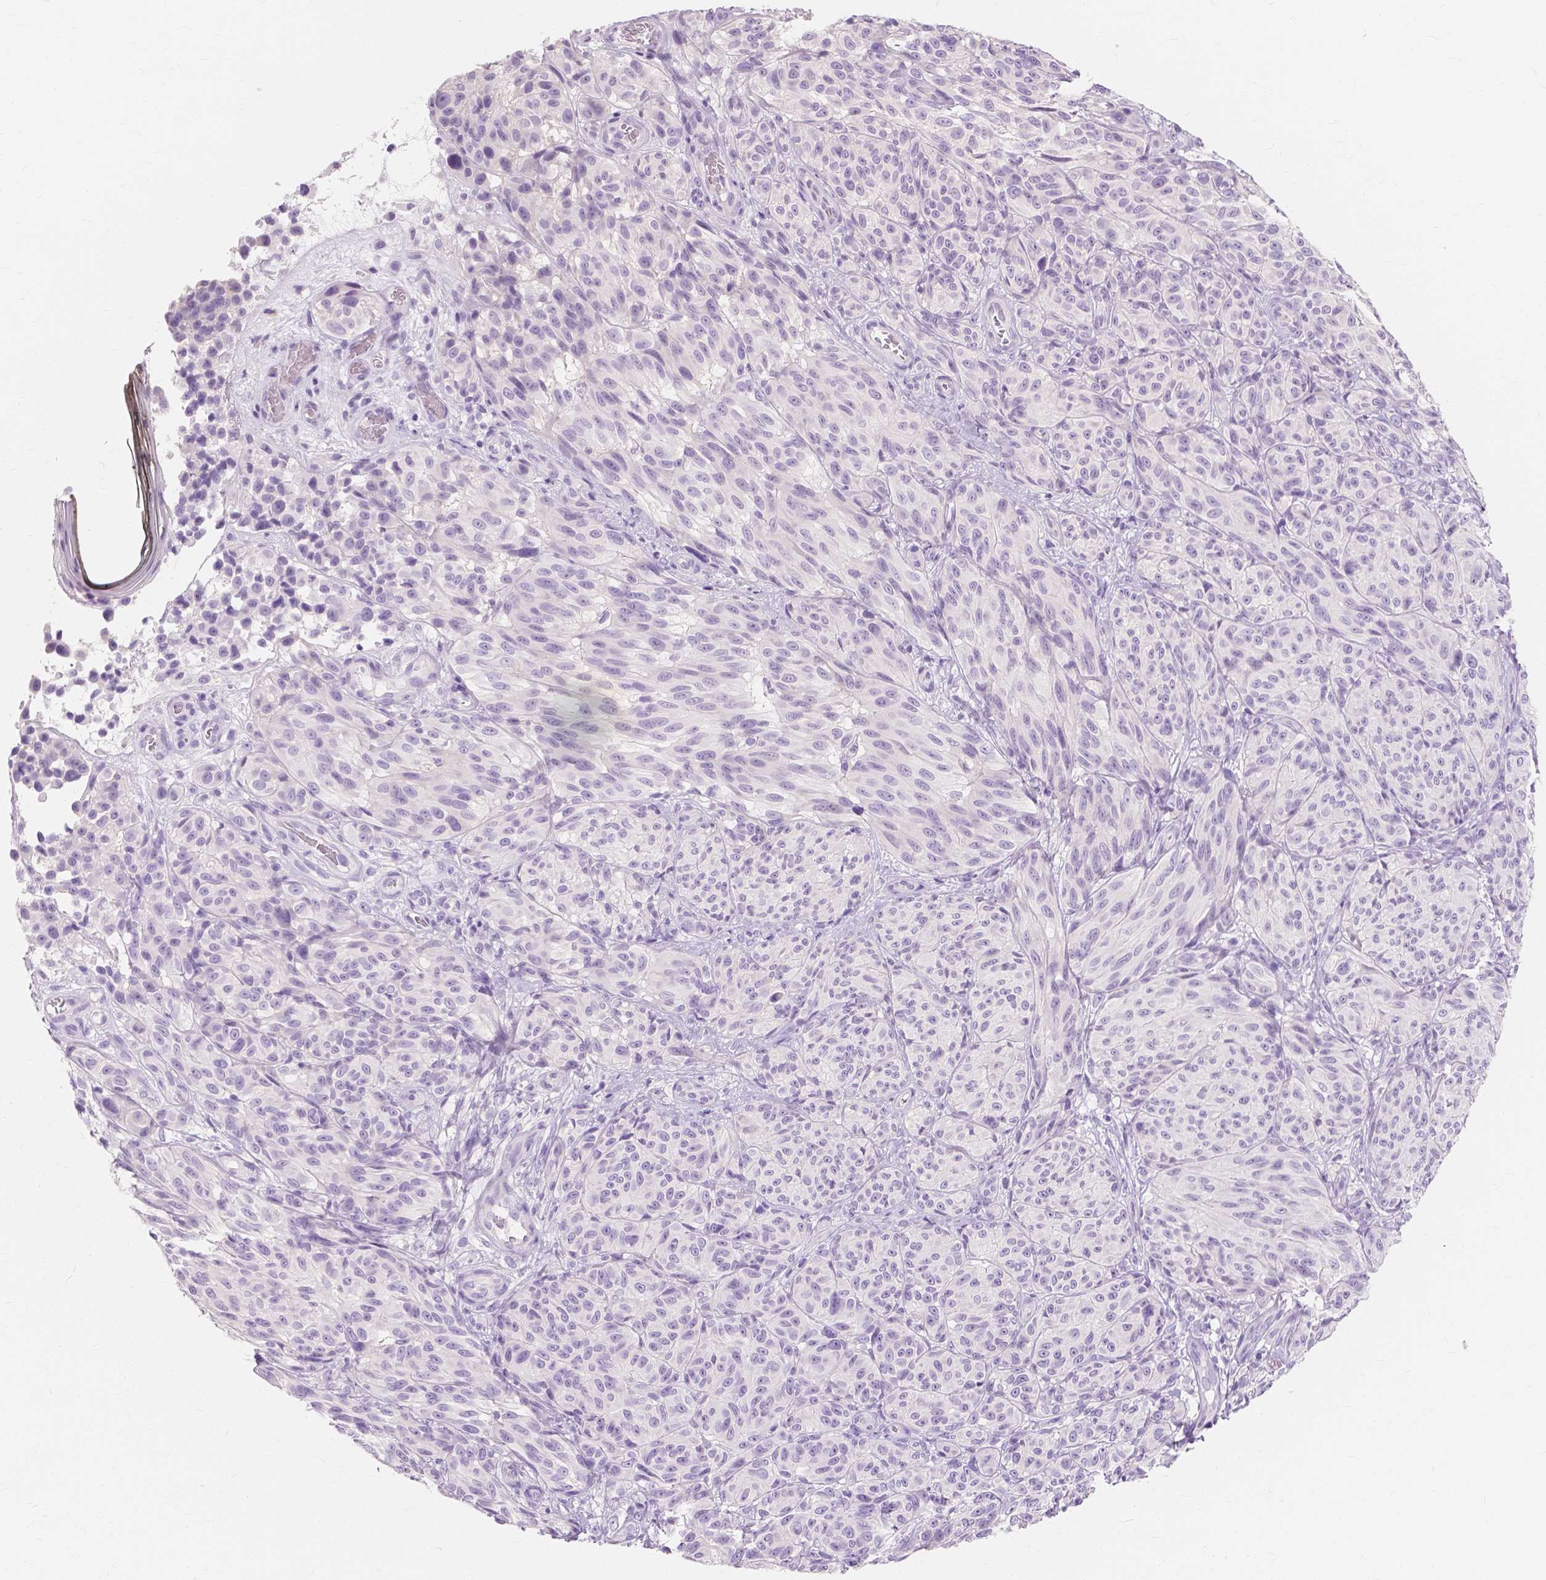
{"staining": {"intensity": "negative", "quantity": "none", "location": "none"}, "tissue": "melanoma", "cell_type": "Tumor cells", "image_type": "cancer", "snomed": [{"axis": "morphology", "description": "Malignant melanoma, NOS"}, {"axis": "topography", "description": "Skin"}], "caption": "Malignant melanoma stained for a protein using immunohistochemistry reveals no staining tumor cells.", "gene": "MUC12", "patient": {"sex": "female", "age": 85}}